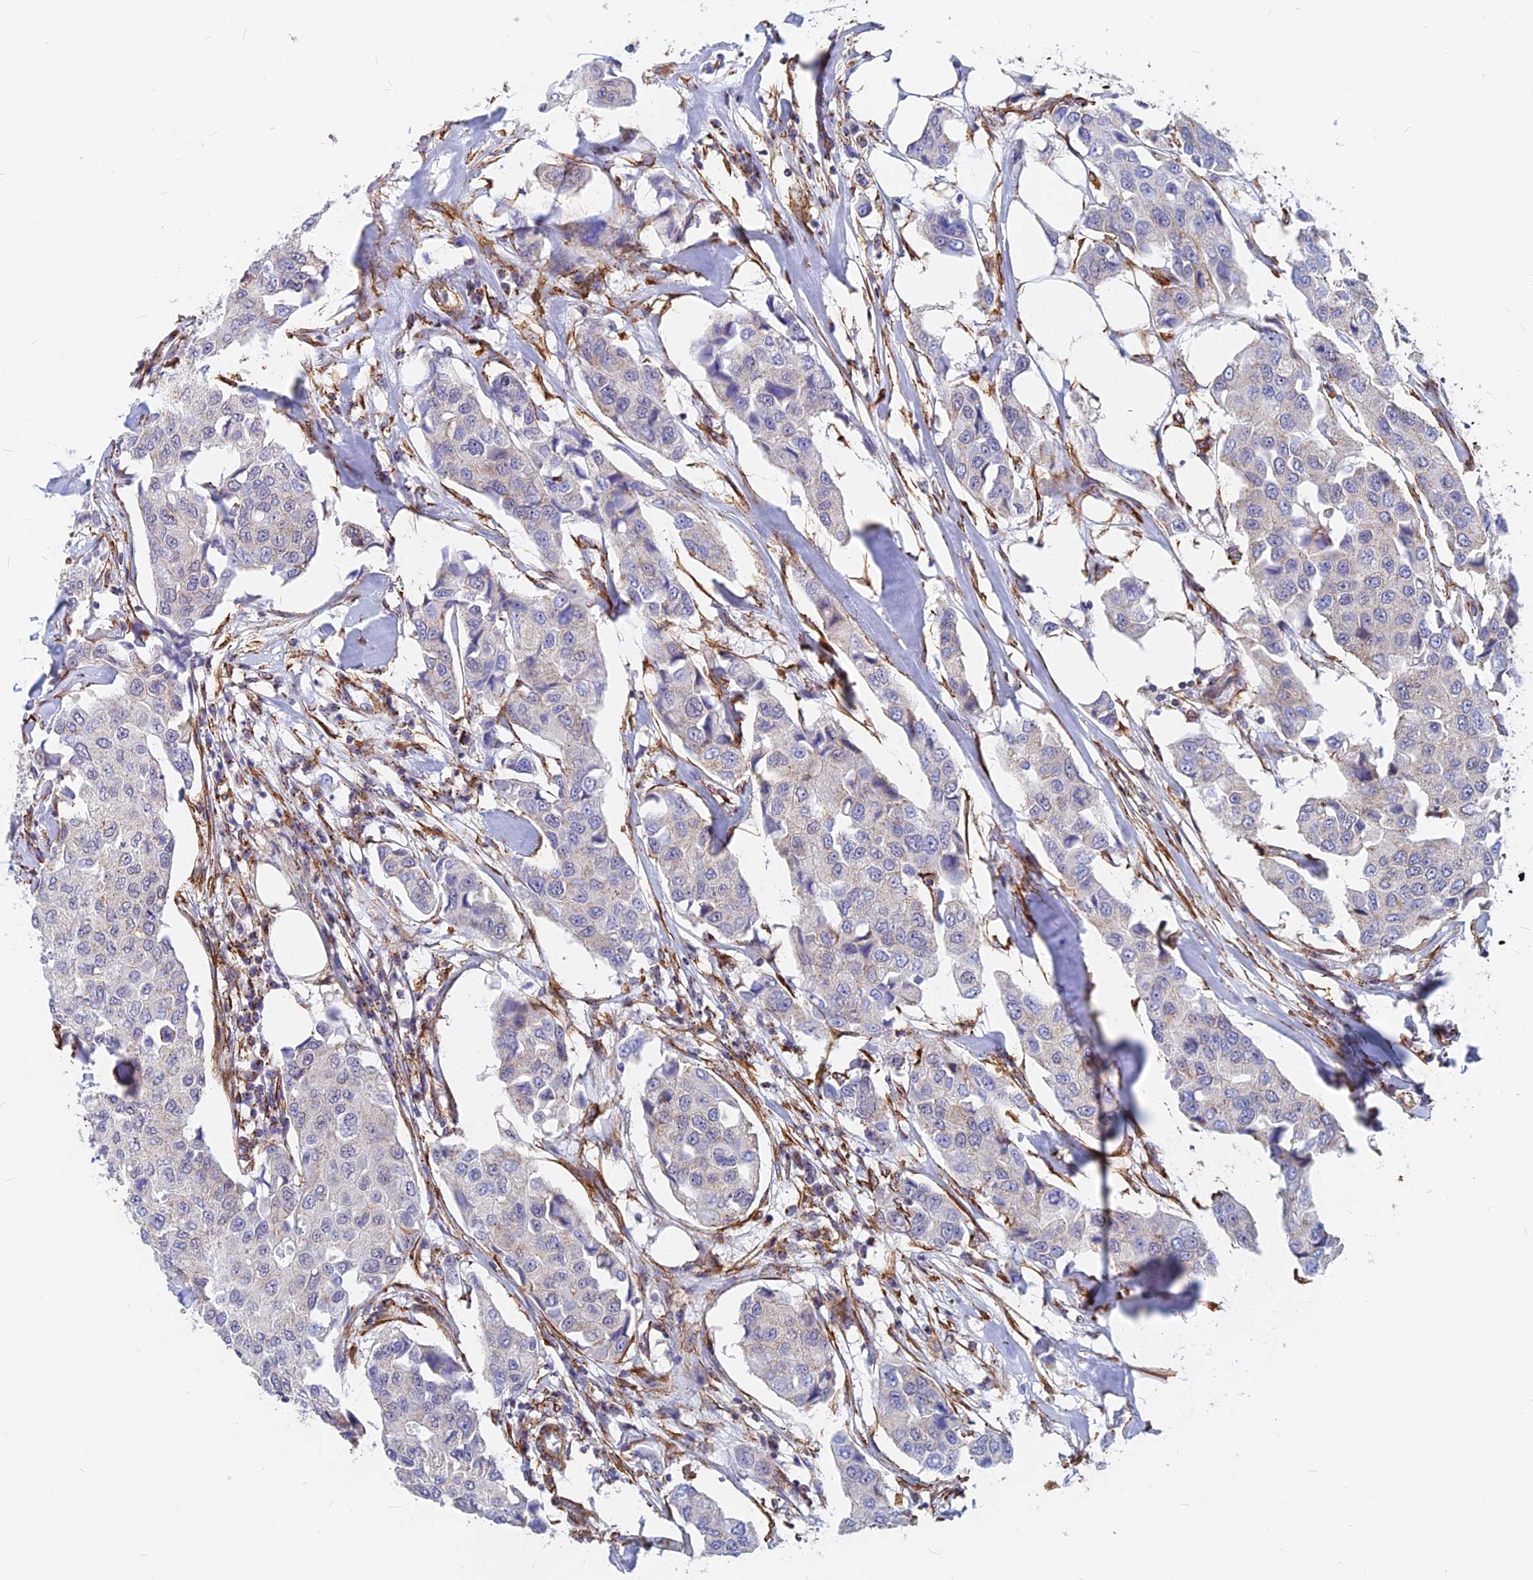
{"staining": {"intensity": "negative", "quantity": "none", "location": "none"}, "tissue": "breast cancer", "cell_type": "Tumor cells", "image_type": "cancer", "snomed": [{"axis": "morphology", "description": "Duct carcinoma"}, {"axis": "topography", "description": "Breast"}], "caption": "A photomicrograph of human intraductal carcinoma (breast) is negative for staining in tumor cells.", "gene": "VSTM2L", "patient": {"sex": "female", "age": 80}}